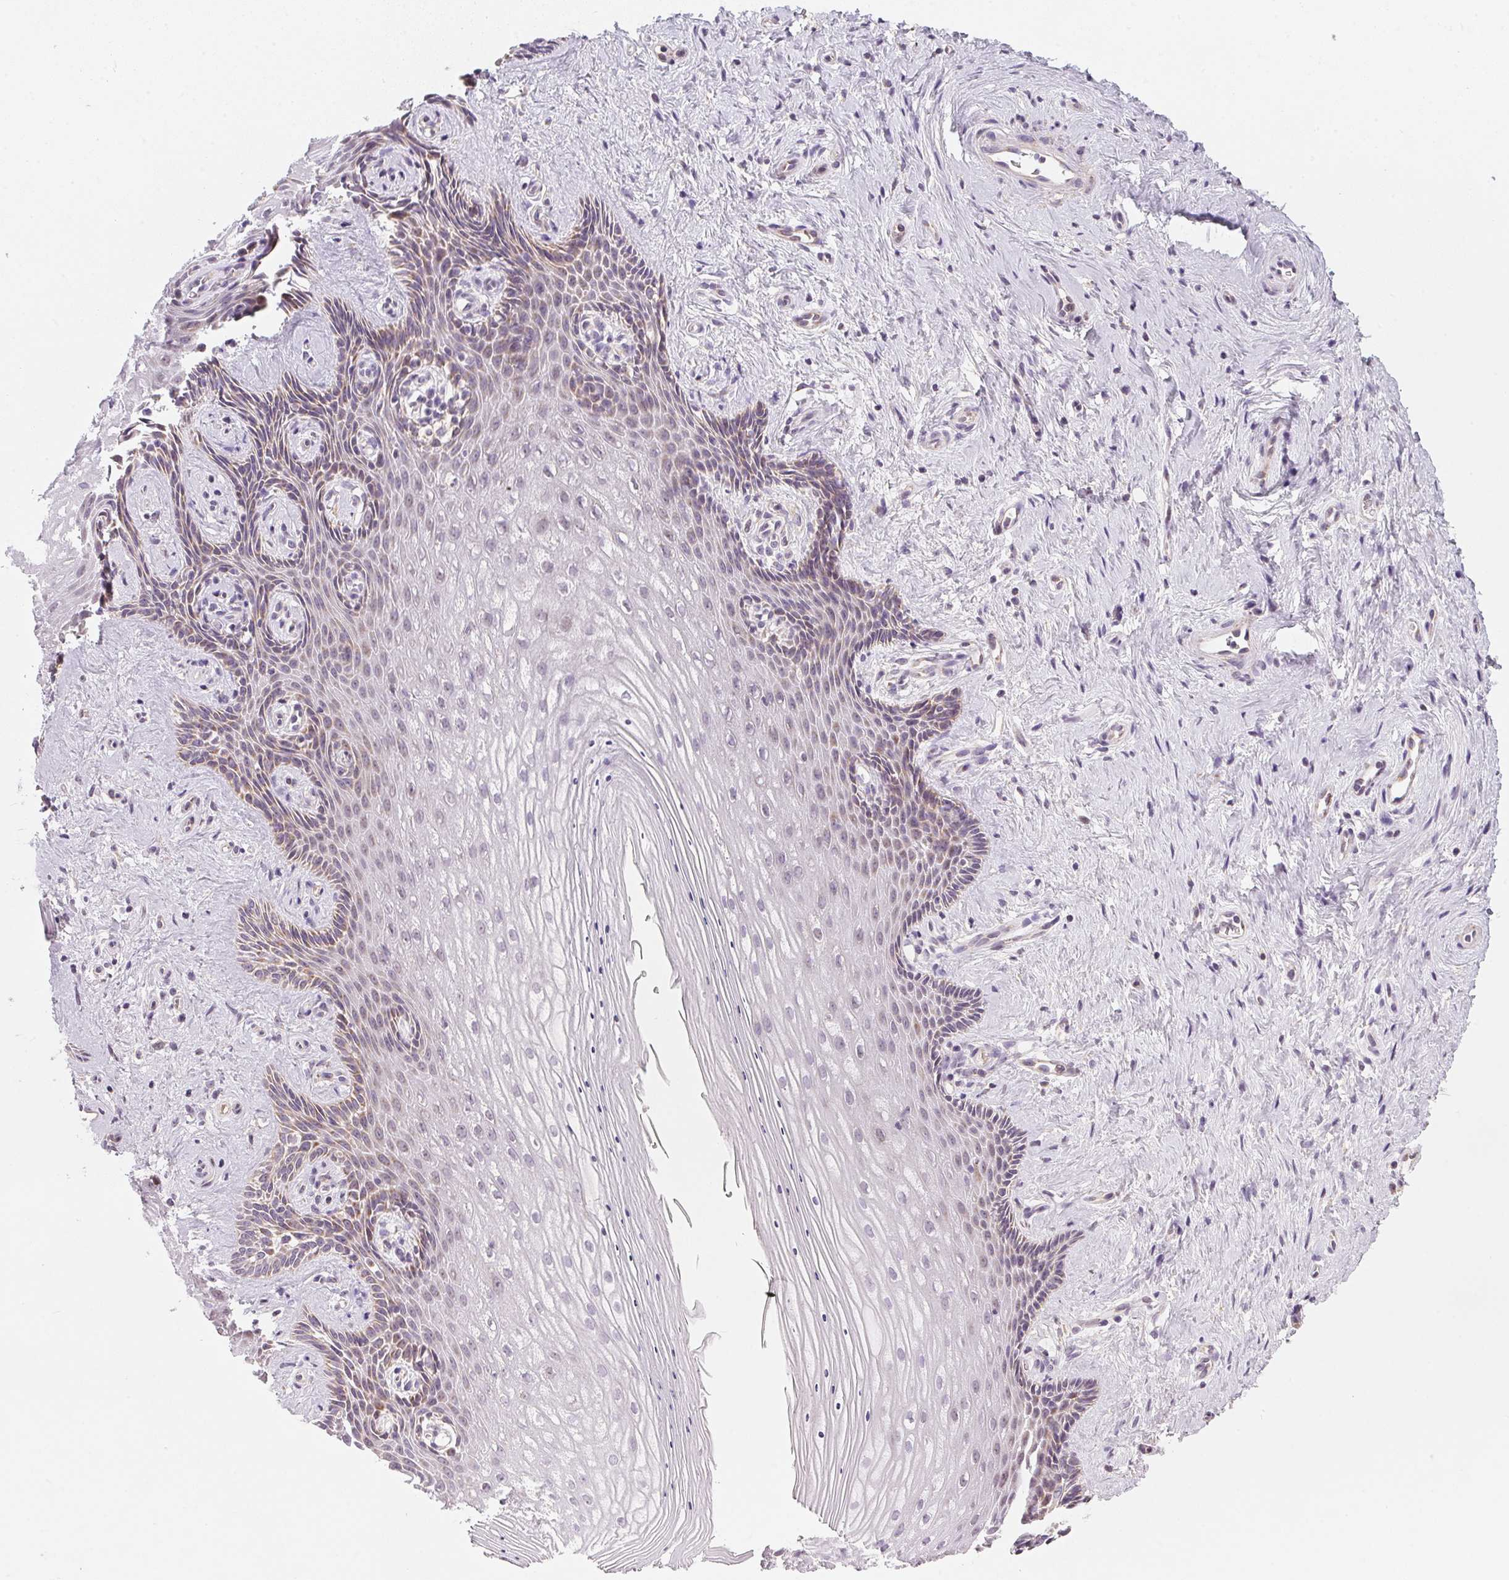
{"staining": {"intensity": "weak", "quantity": "<25%", "location": "cytoplasmic/membranous"}, "tissue": "vagina", "cell_type": "Squamous epithelial cells", "image_type": "normal", "snomed": [{"axis": "morphology", "description": "Normal tissue, NOS"}, {"axis": "topography", "description": "Vagina"}], "caption": "There is no significant positivity in squamous epithelial cells of vagina. Brightfield microscopy of immunohistochemistry stained with DAB (3,3'-diaminobenzidine) (brown) and hematoxylin (blue), captured at high magnification.", "gene": "COQ7", "patient": {"sex": "female", "age": 42}}